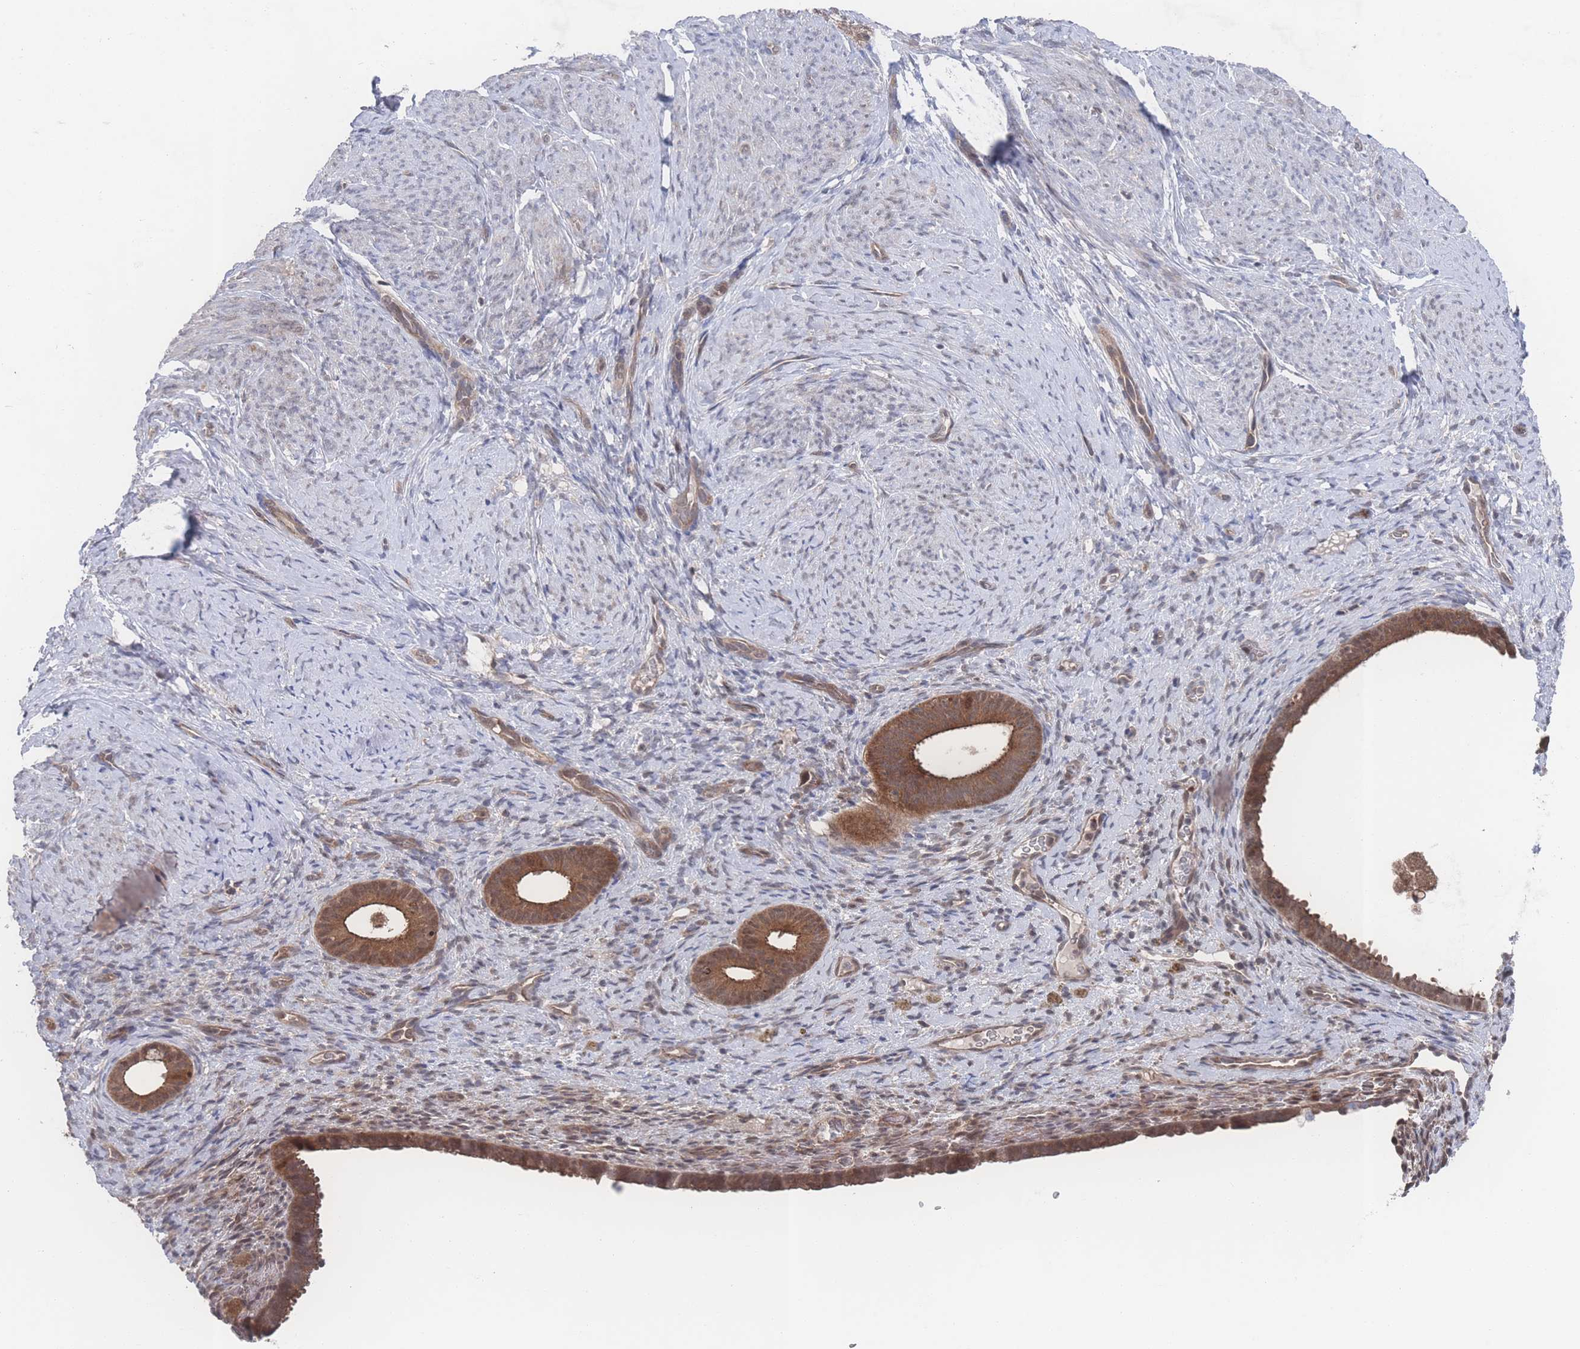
{"staining": {"intensity": "moderate", "quantity": "25%-75%", "location": "nuclear"}, "tissue": "endometrium", "cell_type": "Cells in endometrial stroma", "image_type": "normal", "snomed": [{"axis": "morphology", "description": "Normal tissue, NOS"}, {"axis": "topography", "description": "Endometrium"}], "caption": "Immunohistochemical staining of normal endometrium reveals 25%-75% levels of moderate nuclear protein positivity in approximately 25%-75% of cells in endometrial stroma.", "gene": "PSMA1", "patient": {"sex": "female", "age": 65}}